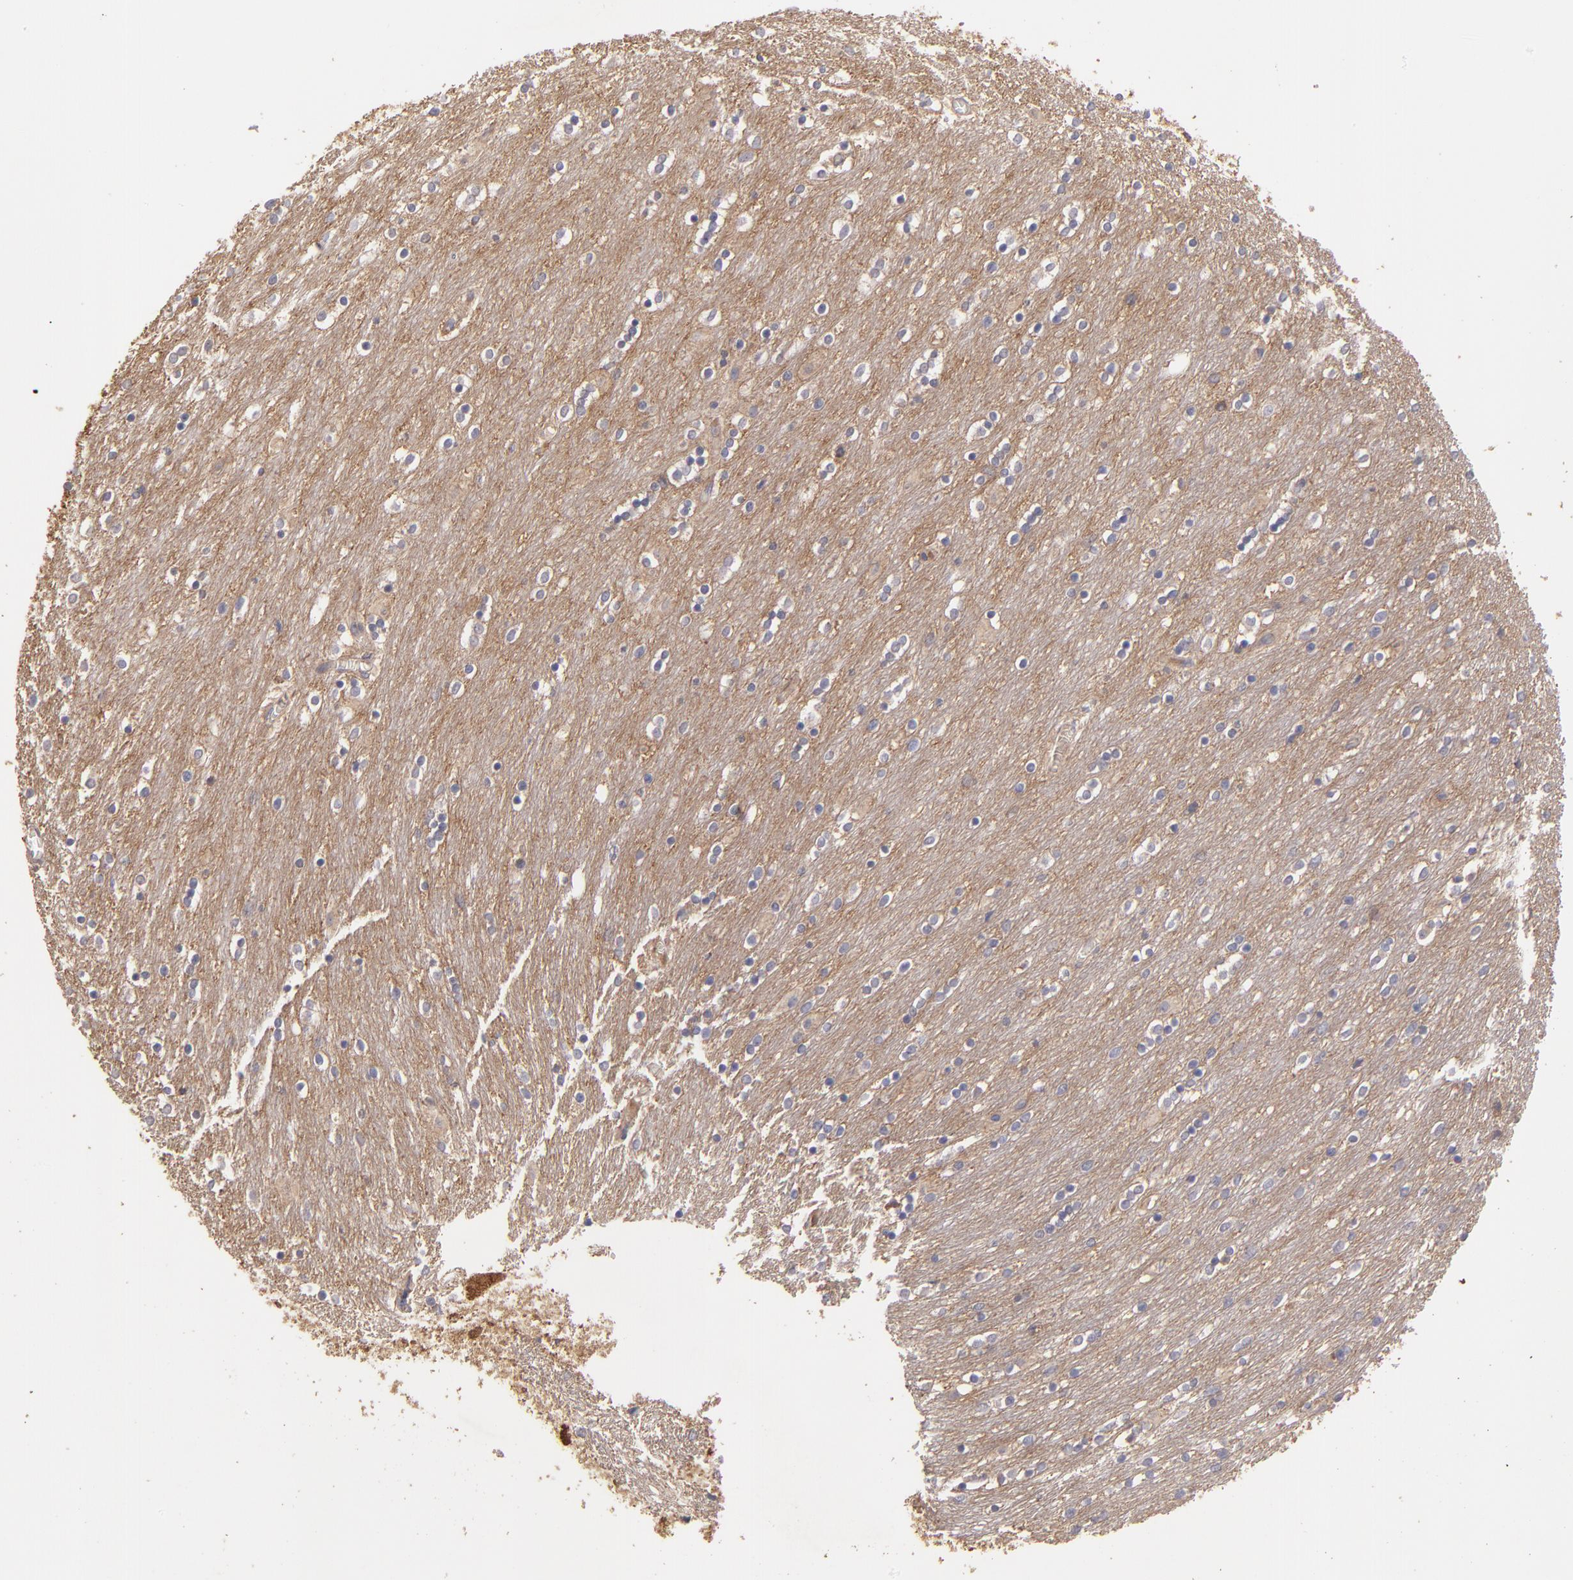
{"staining": {"intensity": "weak", "quantity": "<25%", "location": "cytoplasmic/membranous"}, "tissue": "caudate", "cell_type": "Glial cells", "image_type": "normal", "snomed": [{"axis": "morphology", "description": "Normal tissue, NOS"}, {"axis": "topography", "description": "Lateral ventricle wall"}], "caption": "IHC of normal caudate reveals no expression in glial cells.", "gene": "GNAZ", "patient": {"sex": "female", "age": 54}}